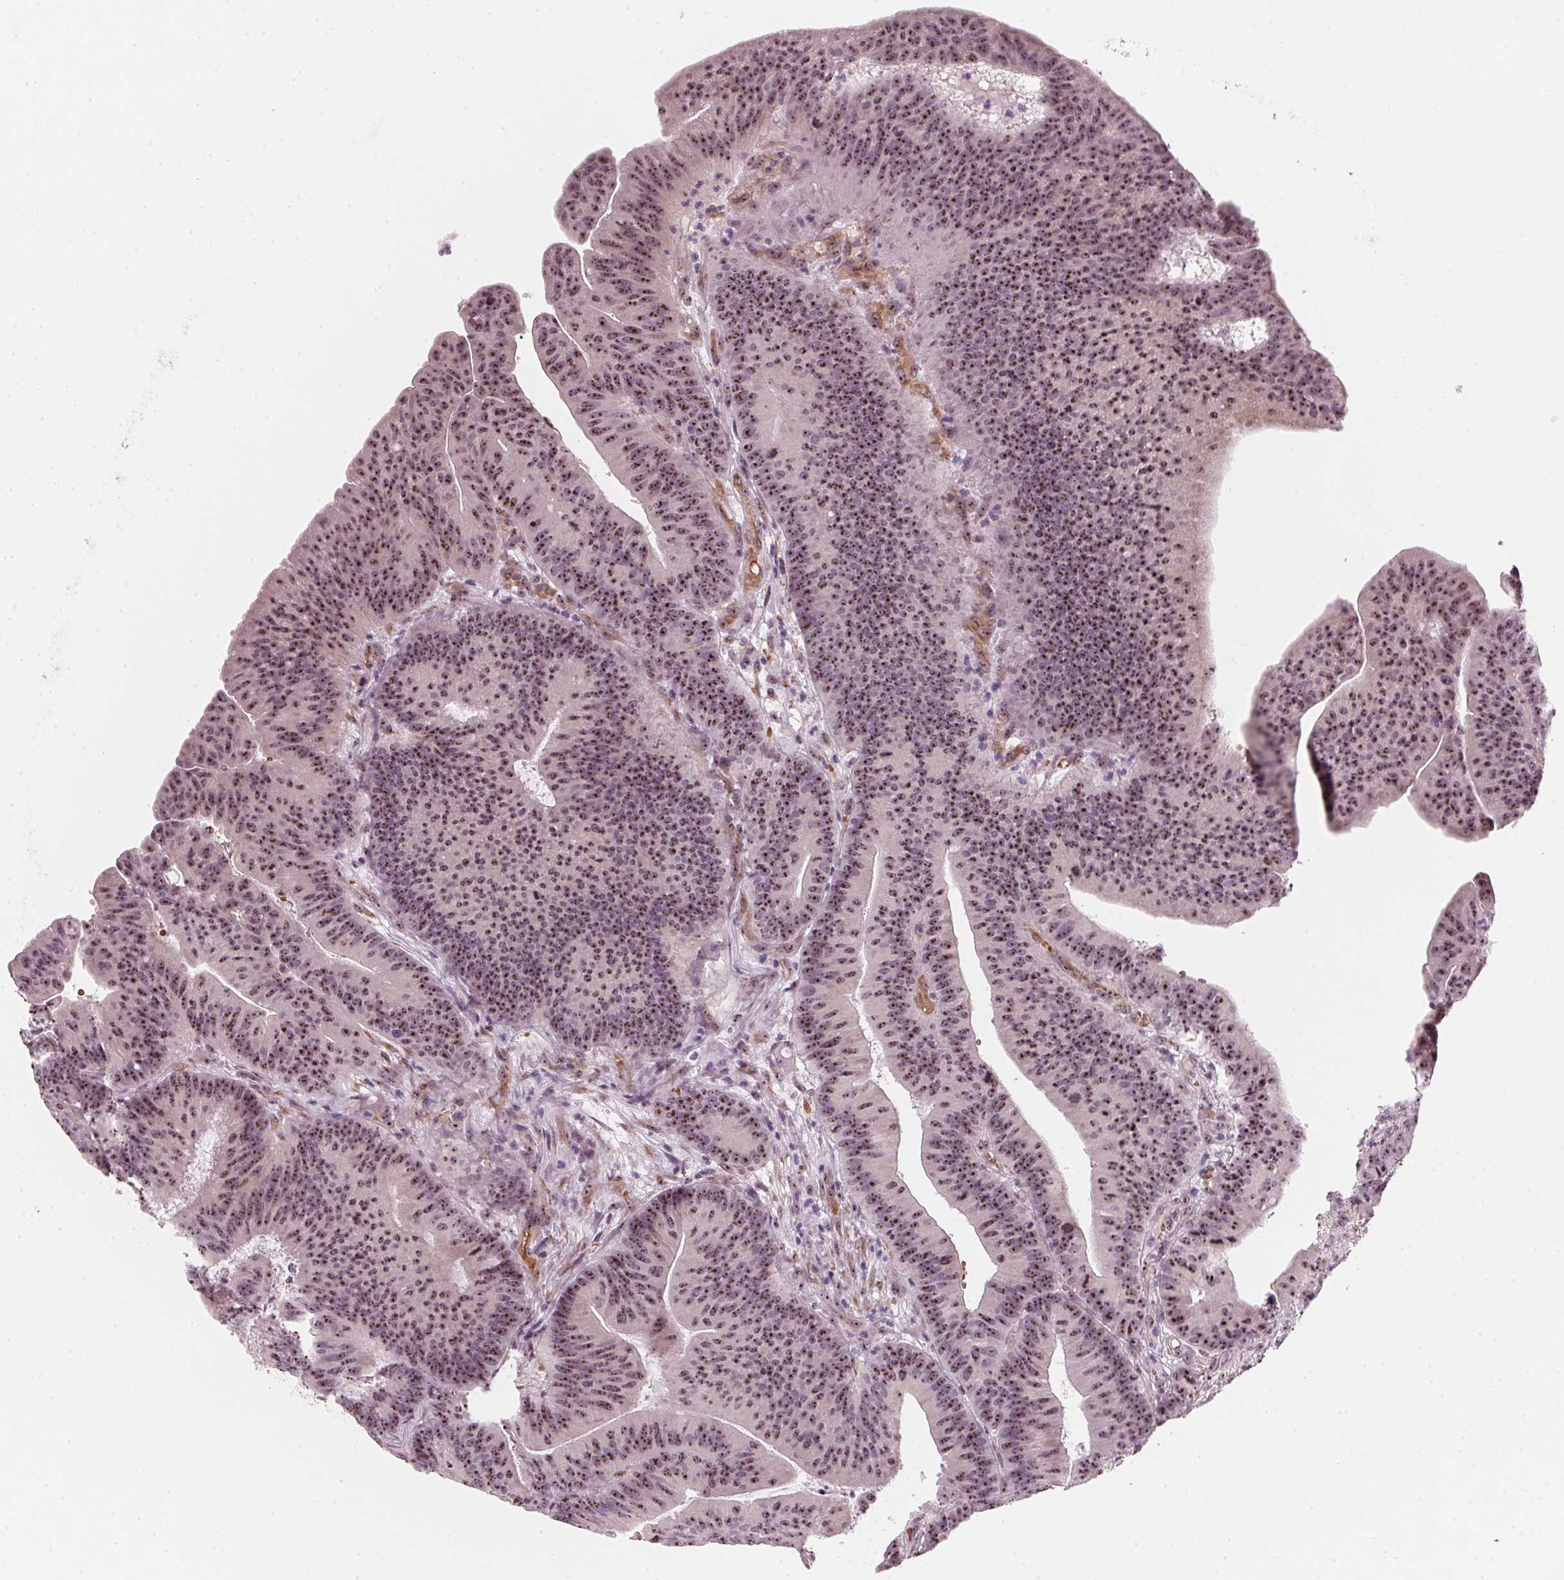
{"staining": {"intensity": "moderate", "quantity": ">75%", "location": "nuclear"}, "tissue": "colorectal cancer", "cell_type": "Tumor cells", "image_type": "cancer", "snomed": [{"axis": "morphology", "description": "Adenocarcinoma, NOS"}, {"axis": "topography", "description": "Colon"}], "caption": "Colorectal cancer (adenocarcinoma) was stained to show a protein in brown. There is medium levels of moderate nuclear staining in approximately >75% of tumor cells. The staining is performed using DAB (3,3'-diaminobenzidine) brown chromogen to label protein expression. The nuclei are counter-stained blue using hematoxylin.", "gene": "DNTTIP2", "patient": {"sex": "female", "age": 78}}